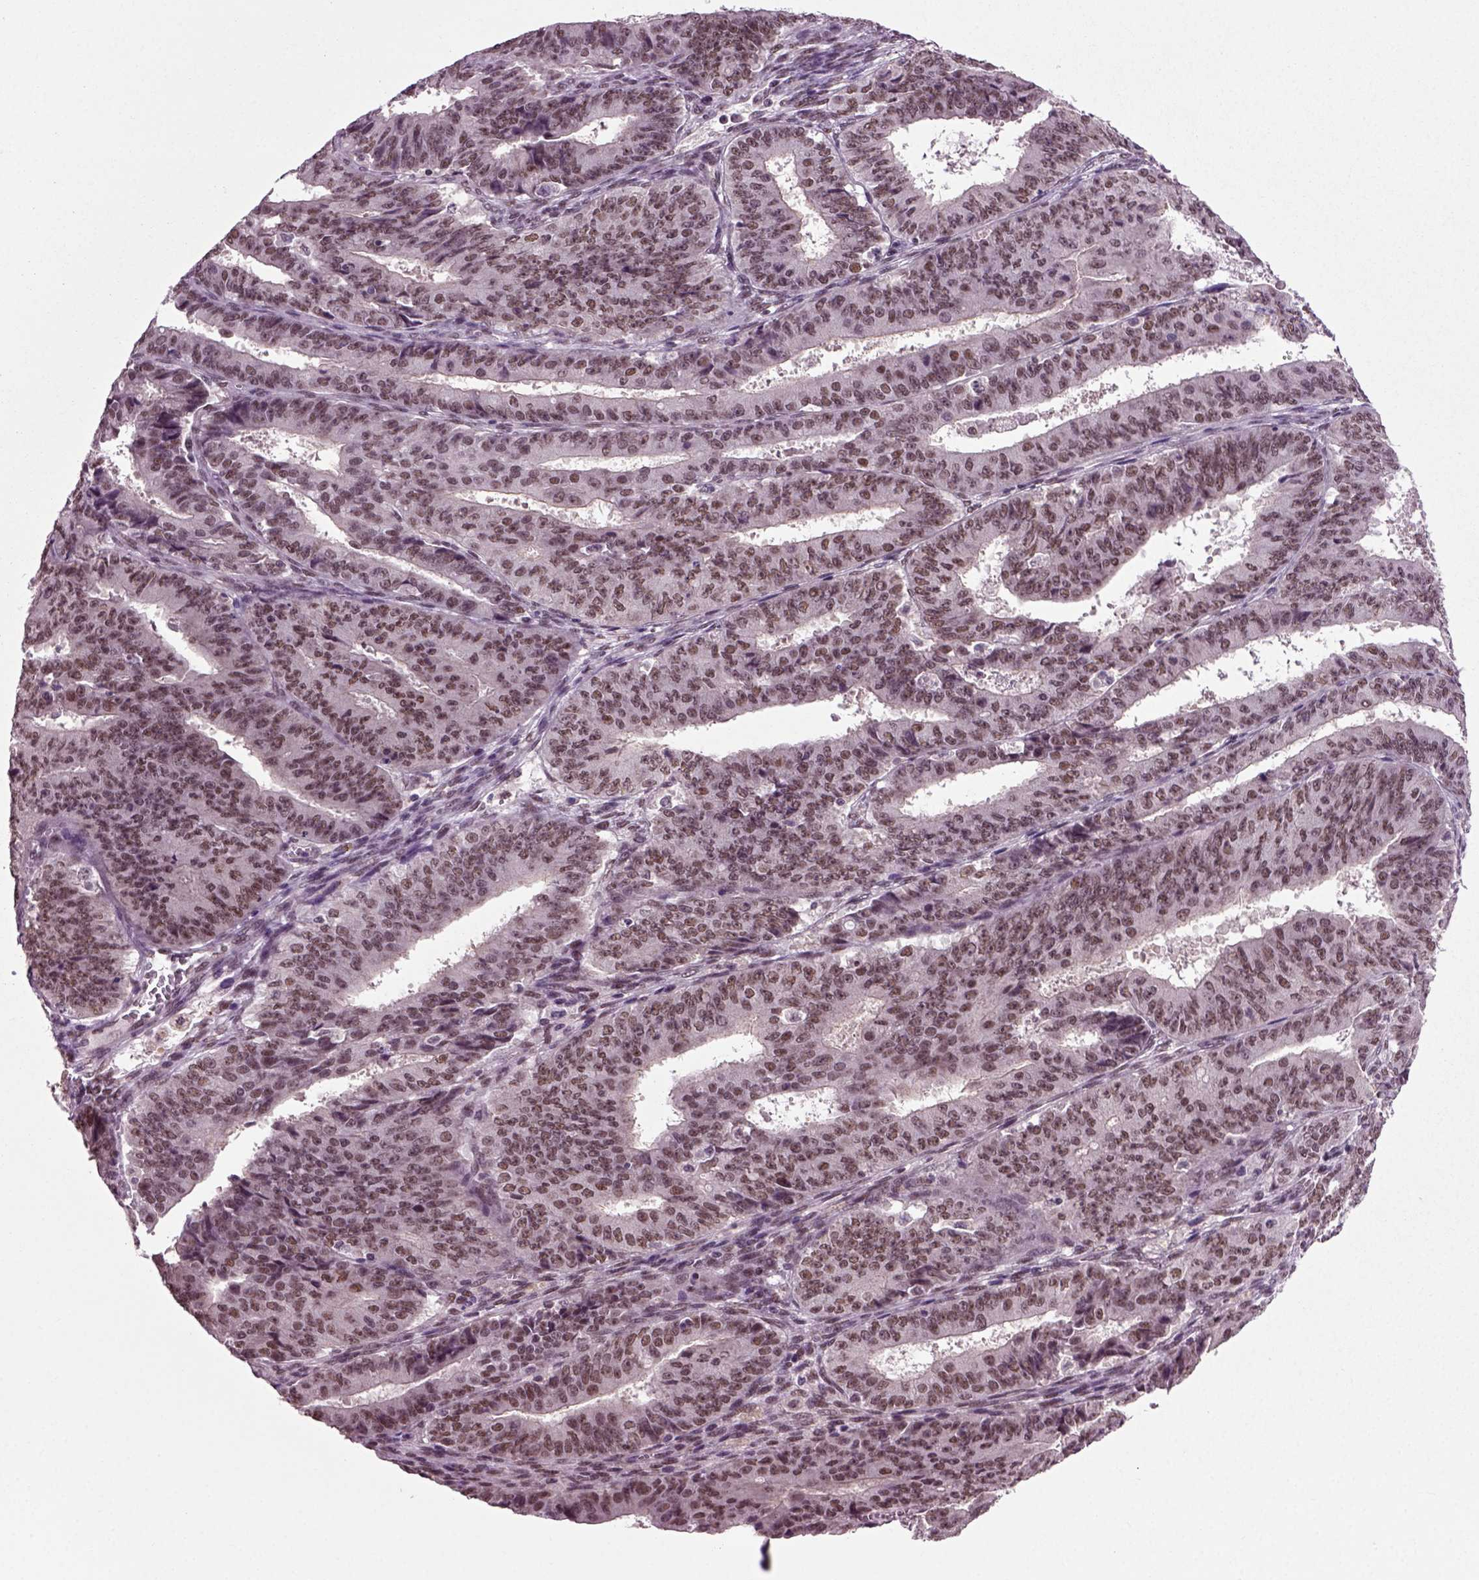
{"staining": {"intensity": "moderate", "quantity": ">75%", "location": "nuclear"}, "tissue": "ovarian cancer", "cell_type": "Tumor cells", "image_type": "cancer", "snomed": [{"axis": "morphology", "description": "Carcinoma, endometroid"}, {"axis": "topography", "description": "Ovary"}], "caption": "A high-resolution image shows IHC staining of ovarian cancer (endometroid carcinoma), which exhibits moderate nuclear positivity in about >75% of tumor cells.", "gene": "RCOR3", "patient": {"sex": "female", "age": 42}}